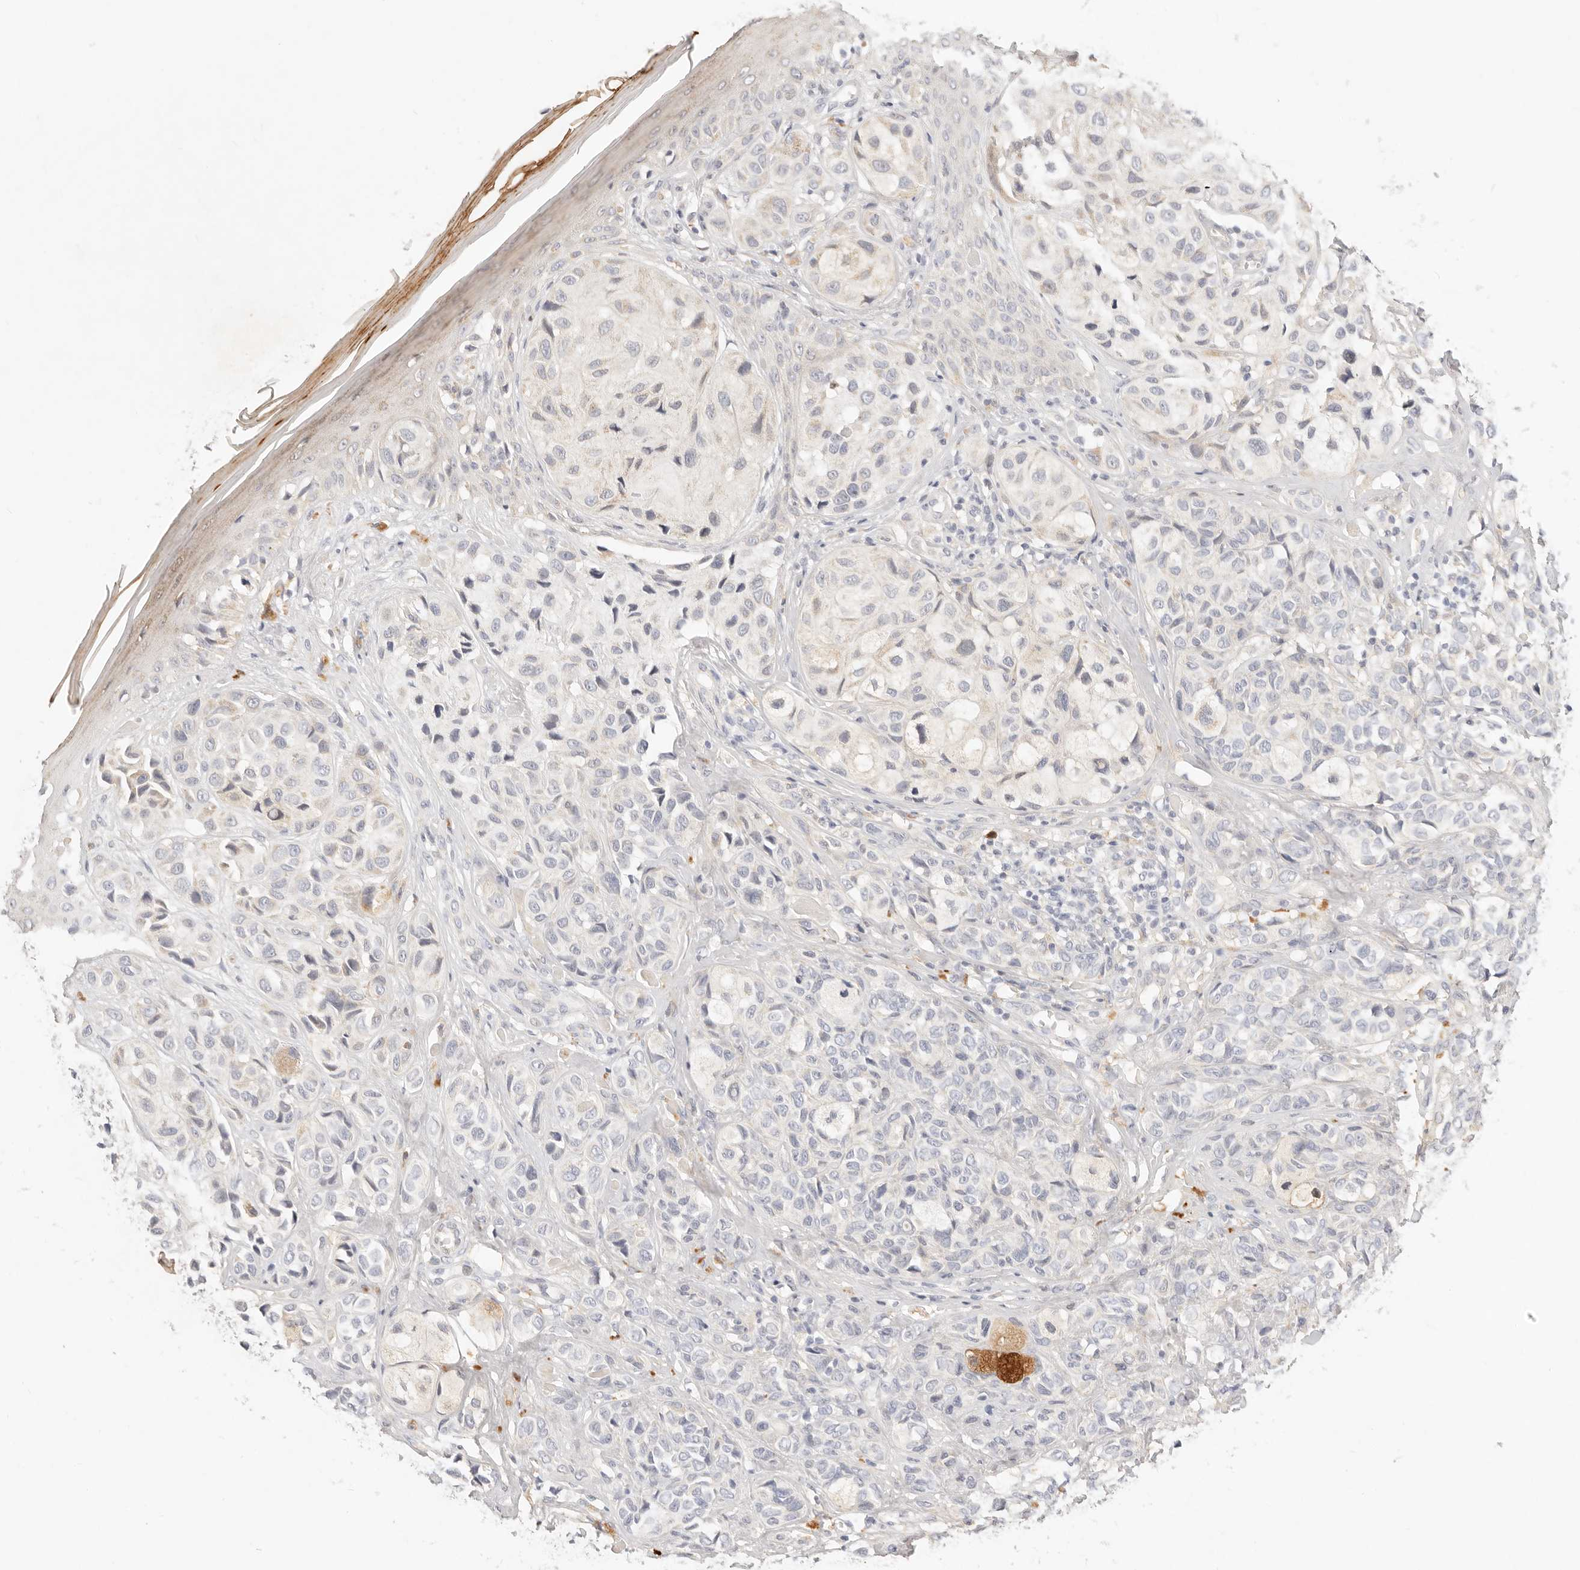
{"staining": {"intensity": "negative", "quantity": "none", "location": "none"}, "tissue": "melanoma", "cell_type": "Tumor cells", "image_type": "cancer", "snomed": [{"axis": "morphology", "description": "Malignant melanoma, NOS"}, {"axis": "topography", "description": "Skin"}], "caption": "There is no significant staining in tumor cells of malignant melanoma.", "gene": "ACOX1", "patient": {"sex": "female", "age": 58}}